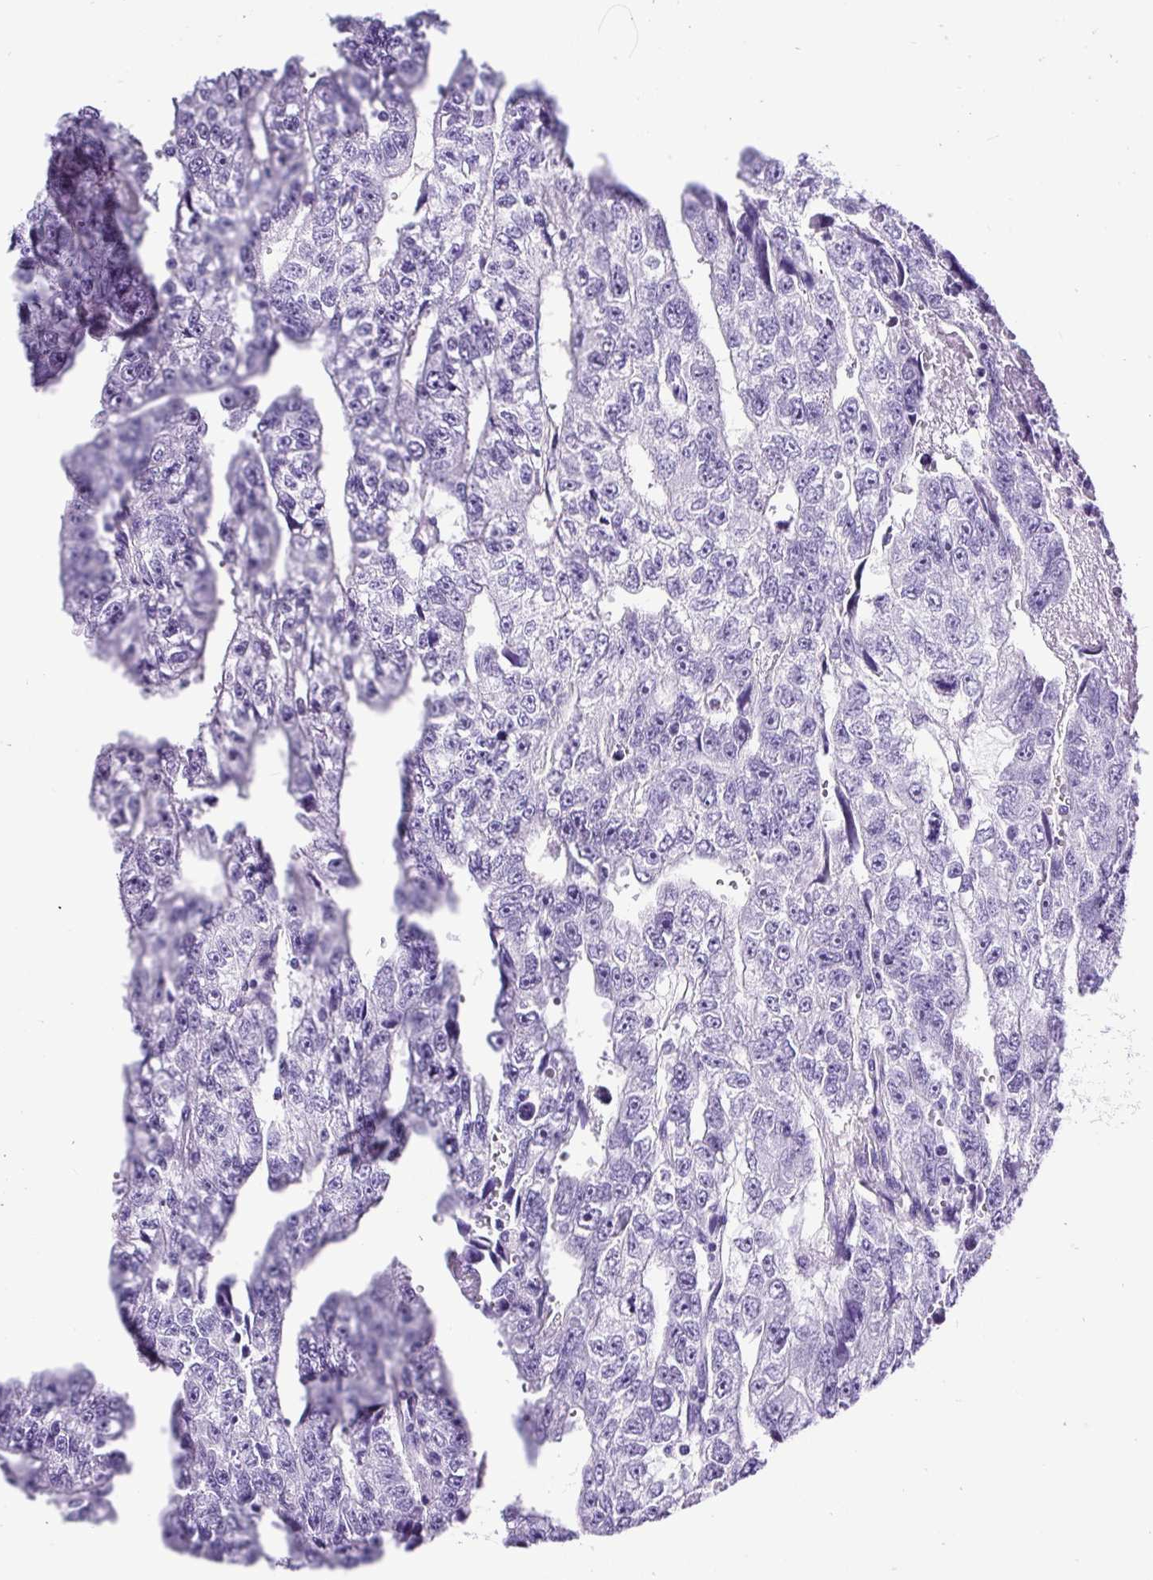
{"staining": {"intensity": "negative", "quantity": "none", "location": "none"}, "tissue": "testis cancer", "cell_type": "Tumor cells", "image_type": "cancer", "snomed": [{"axis": "morphology", "description": "Carcinoma, Embryonal, NOS"}, {"axis": "topography", "description": "Testis"}], "caption": "Tumor cells show no significant protein expression in testis cancer.", "gene": "PDIA2", "patient": {"sex": "male", "age": 20}}